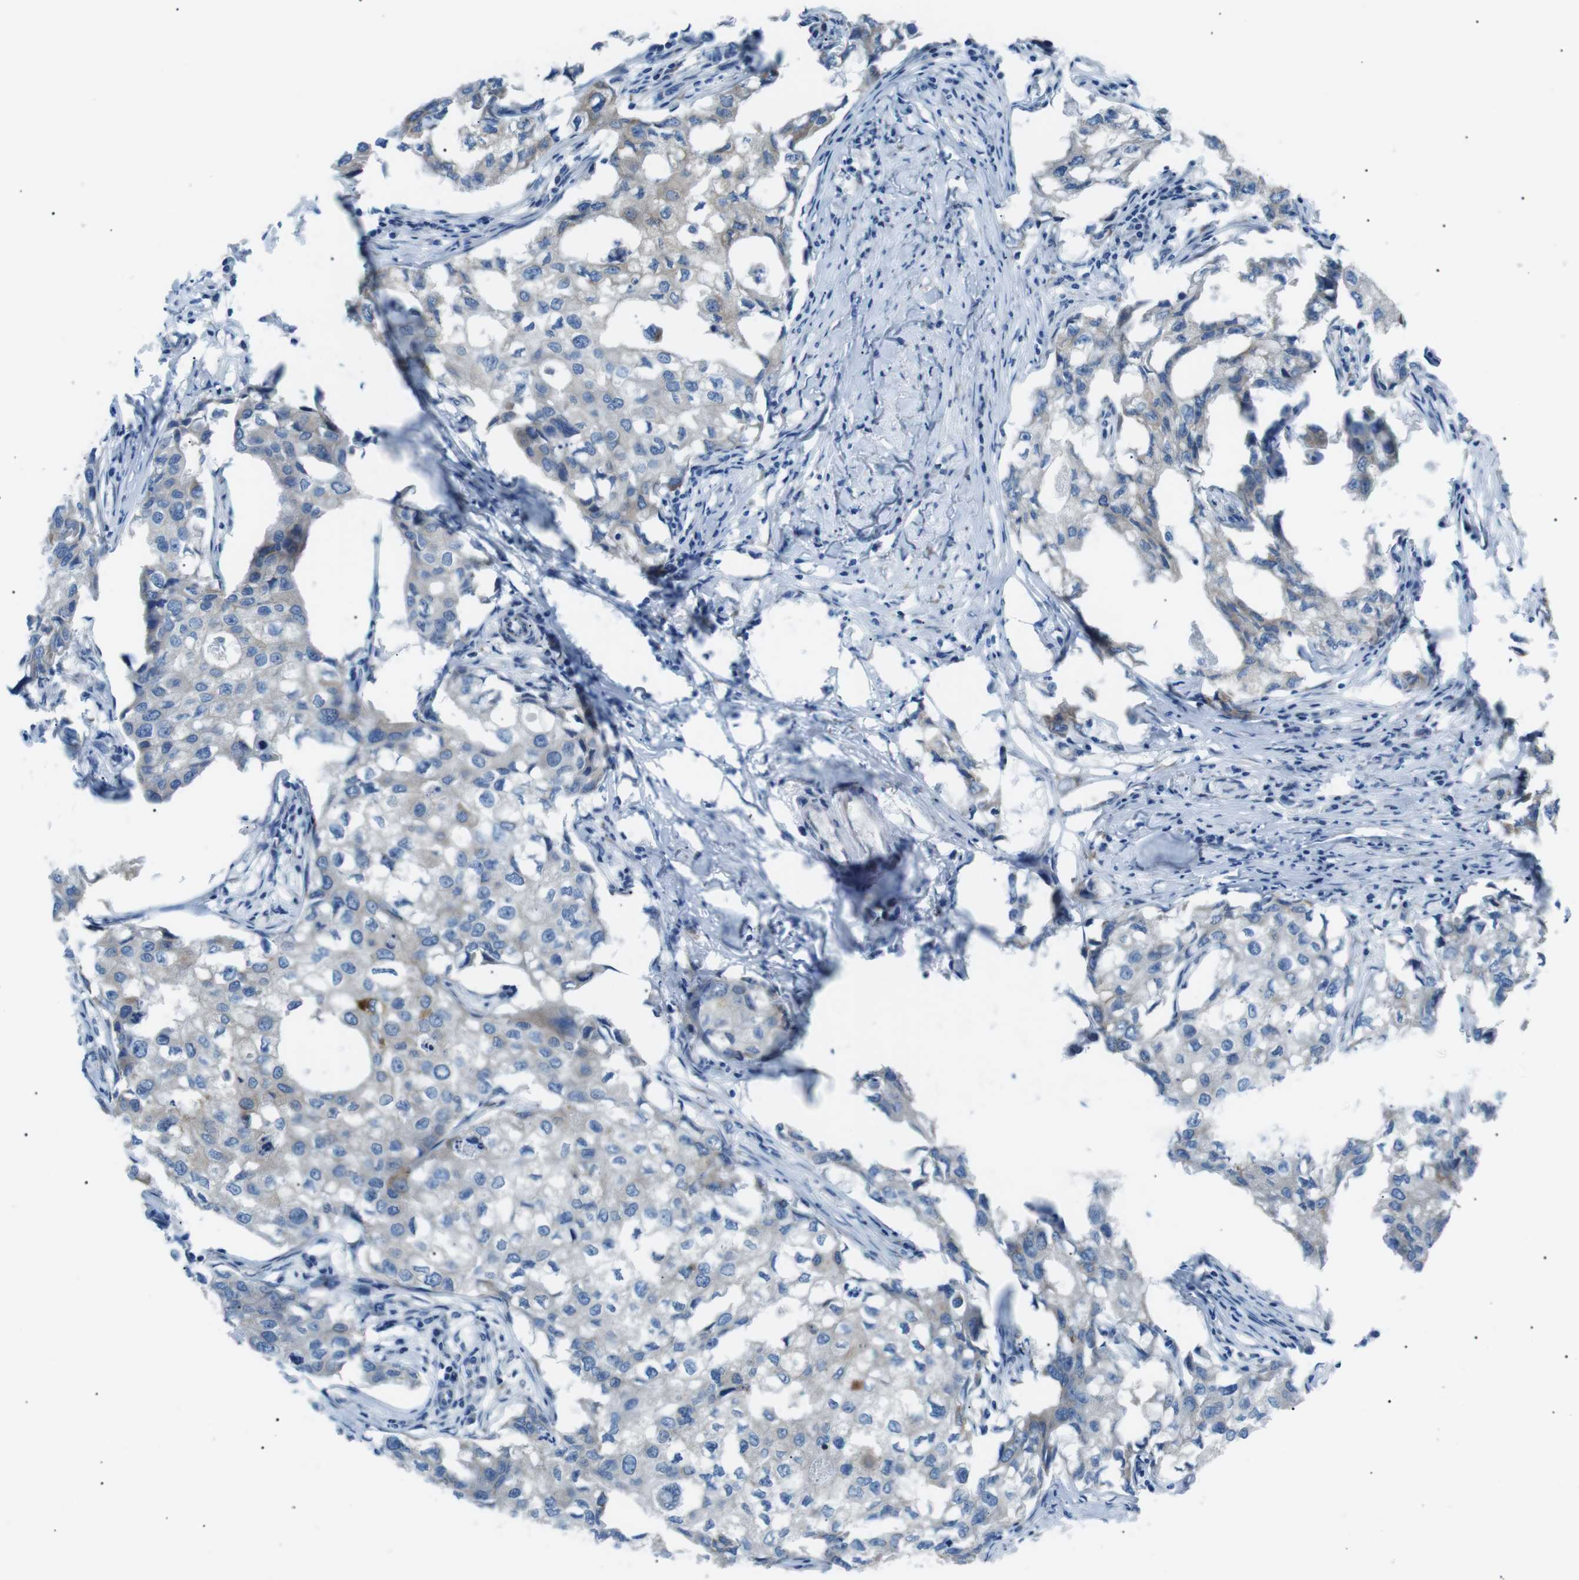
{"staining": {"intensity": "negative", "quantity": "none", "location": "none"}, "tissue": "breast cancer", "cell_type": "Tumor cells", "image_type": "cancer", "snomed": [{"axis": "morphology", "description": "Duct carcinoma"}, {"axis": "topography", "description": "Breast"}], "caption": "This image is of breast cancer (intraductal carcinoma) stained with immunohistochemistry (IHC) to label a protein in brown with the nuclei are counter-stained blue. There is no expression in tumor cells. The staining is performed using DAB brown chromogen with nuclei counter-stained in using hematoxylin.", "gene": "MTARC2", "patient": {"sex": "female", "age": 27}}